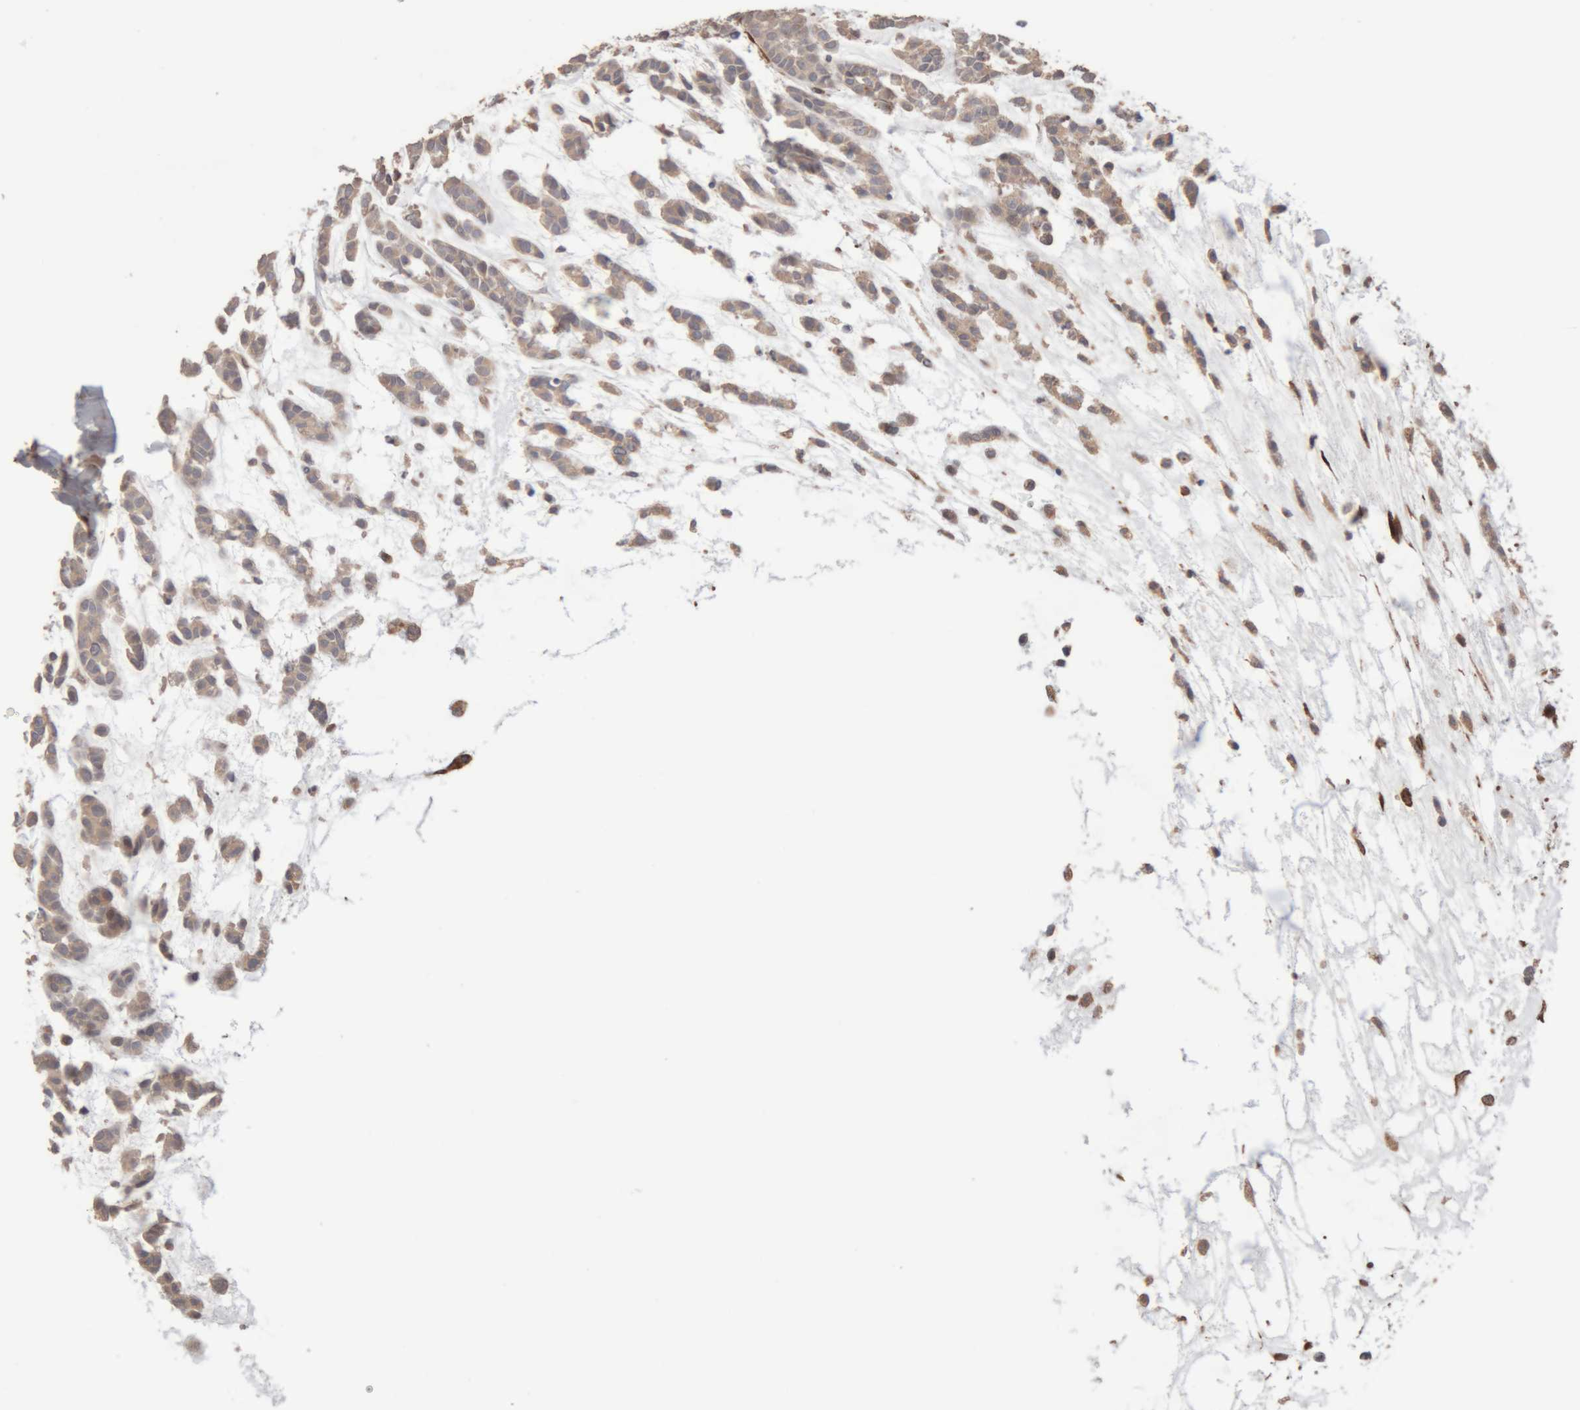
{"staining": {"intensity": "weak", "quantity": "25%-75%", "location": "cytoplasmic/membranous"}, "tissue": "head and neck cancer", "cell_type": "Tumor cells", "image_type": "cancer", "snomed": [{"axis": "morphology", "description": "Adenocarcinoma, NOS"}, {"axis": "morphology", "description": "Adenoma, NOS"}, {"axis": "topography", "description": "Head-Neck"}], "caption": "Human head and neck adenoma stained with a brown dye displays weak cytoplasmic/membranous positive positivity in approximately 25%-75% of tumor cells.", "gene": "RAB32", "patient": {"sex": "female", "age": 55}}